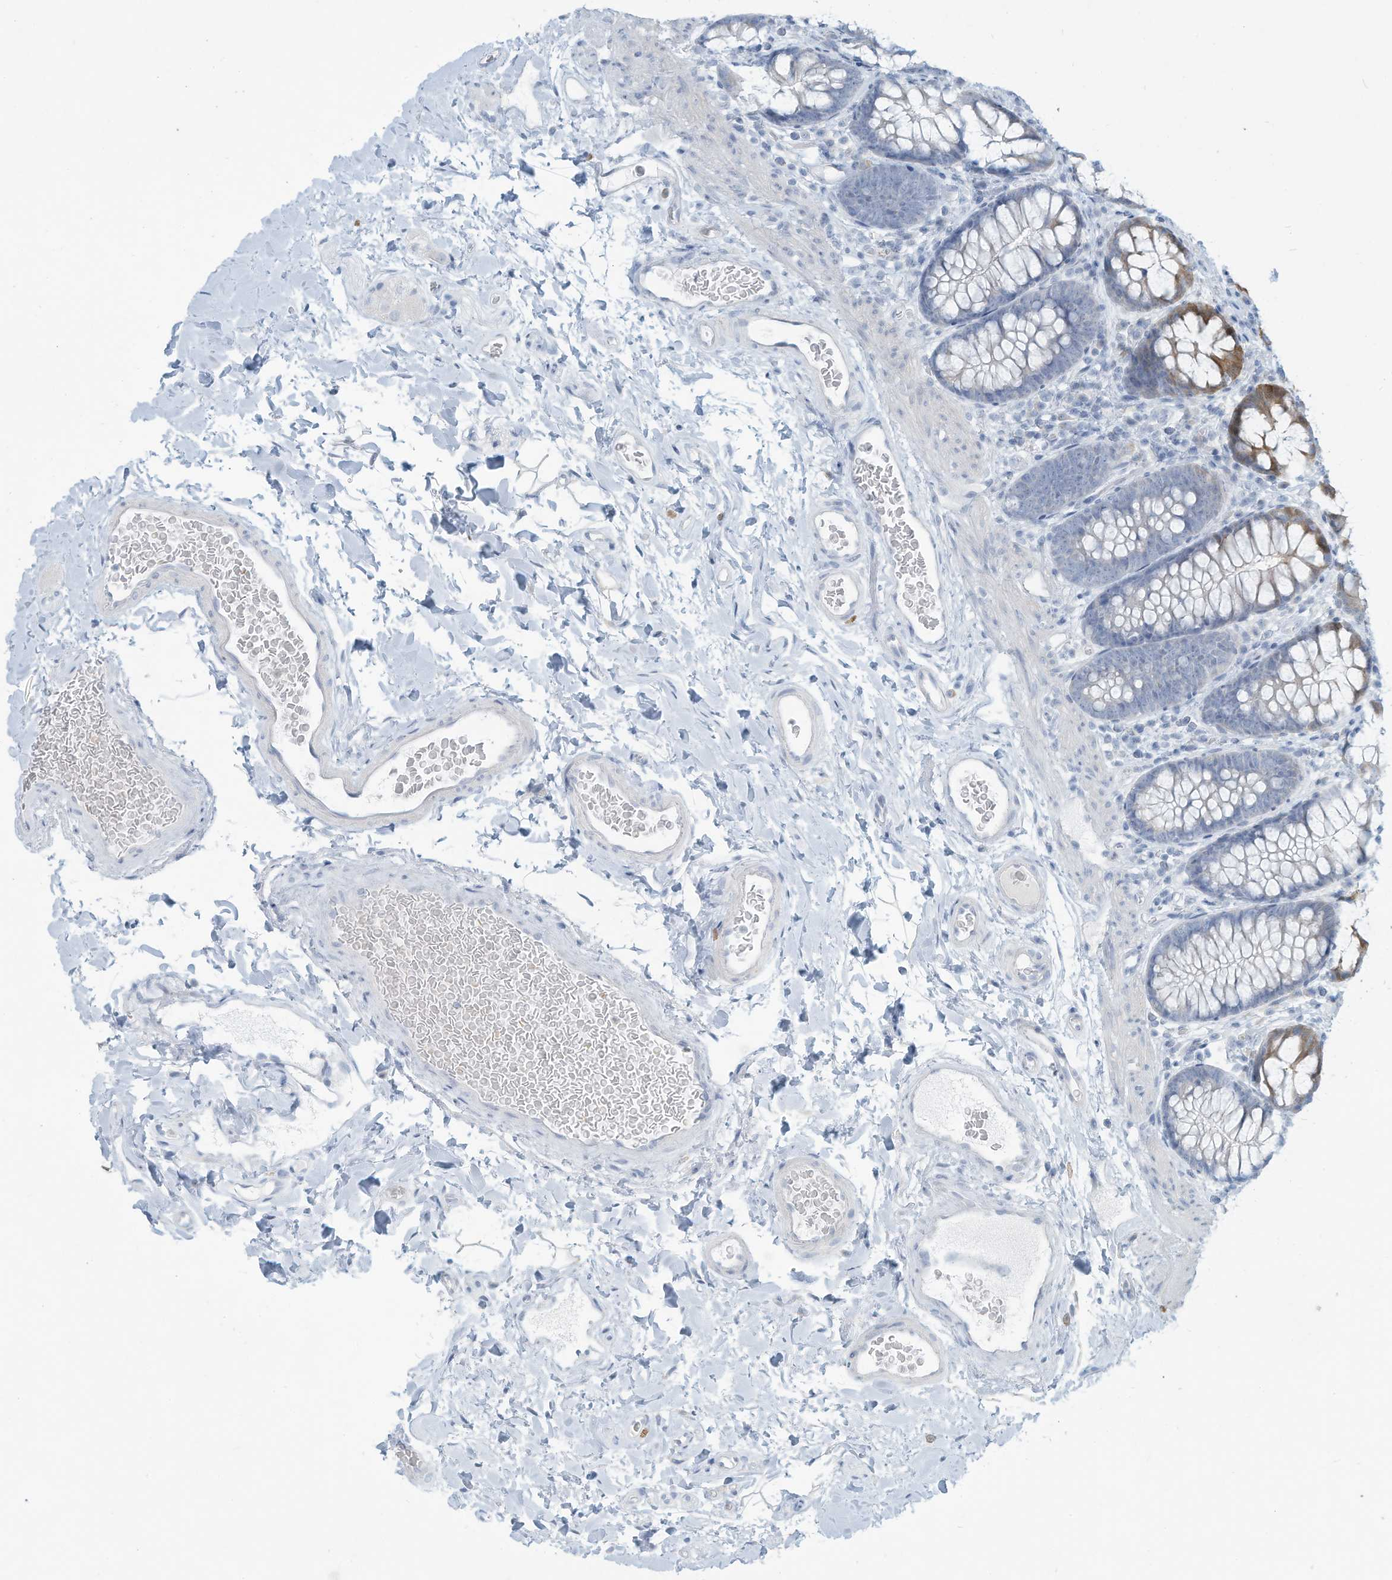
{"staining": {"intensity": "negative", "quantity": "none", "location": "none"}, "tissue": "colon", "cell_type": "Endothelial cells", "image_type": "normal", "snomed": [{"axis": "morphology", "description": "Normal tissue, NOS"}, {"axis": "topography", "description": "Colon"}], "caption": "Protein analysis of benign colon shows no significant expression in endothelial cells.", "gene": "ERI2", "patient": {"sex": "female", "age": 62}}